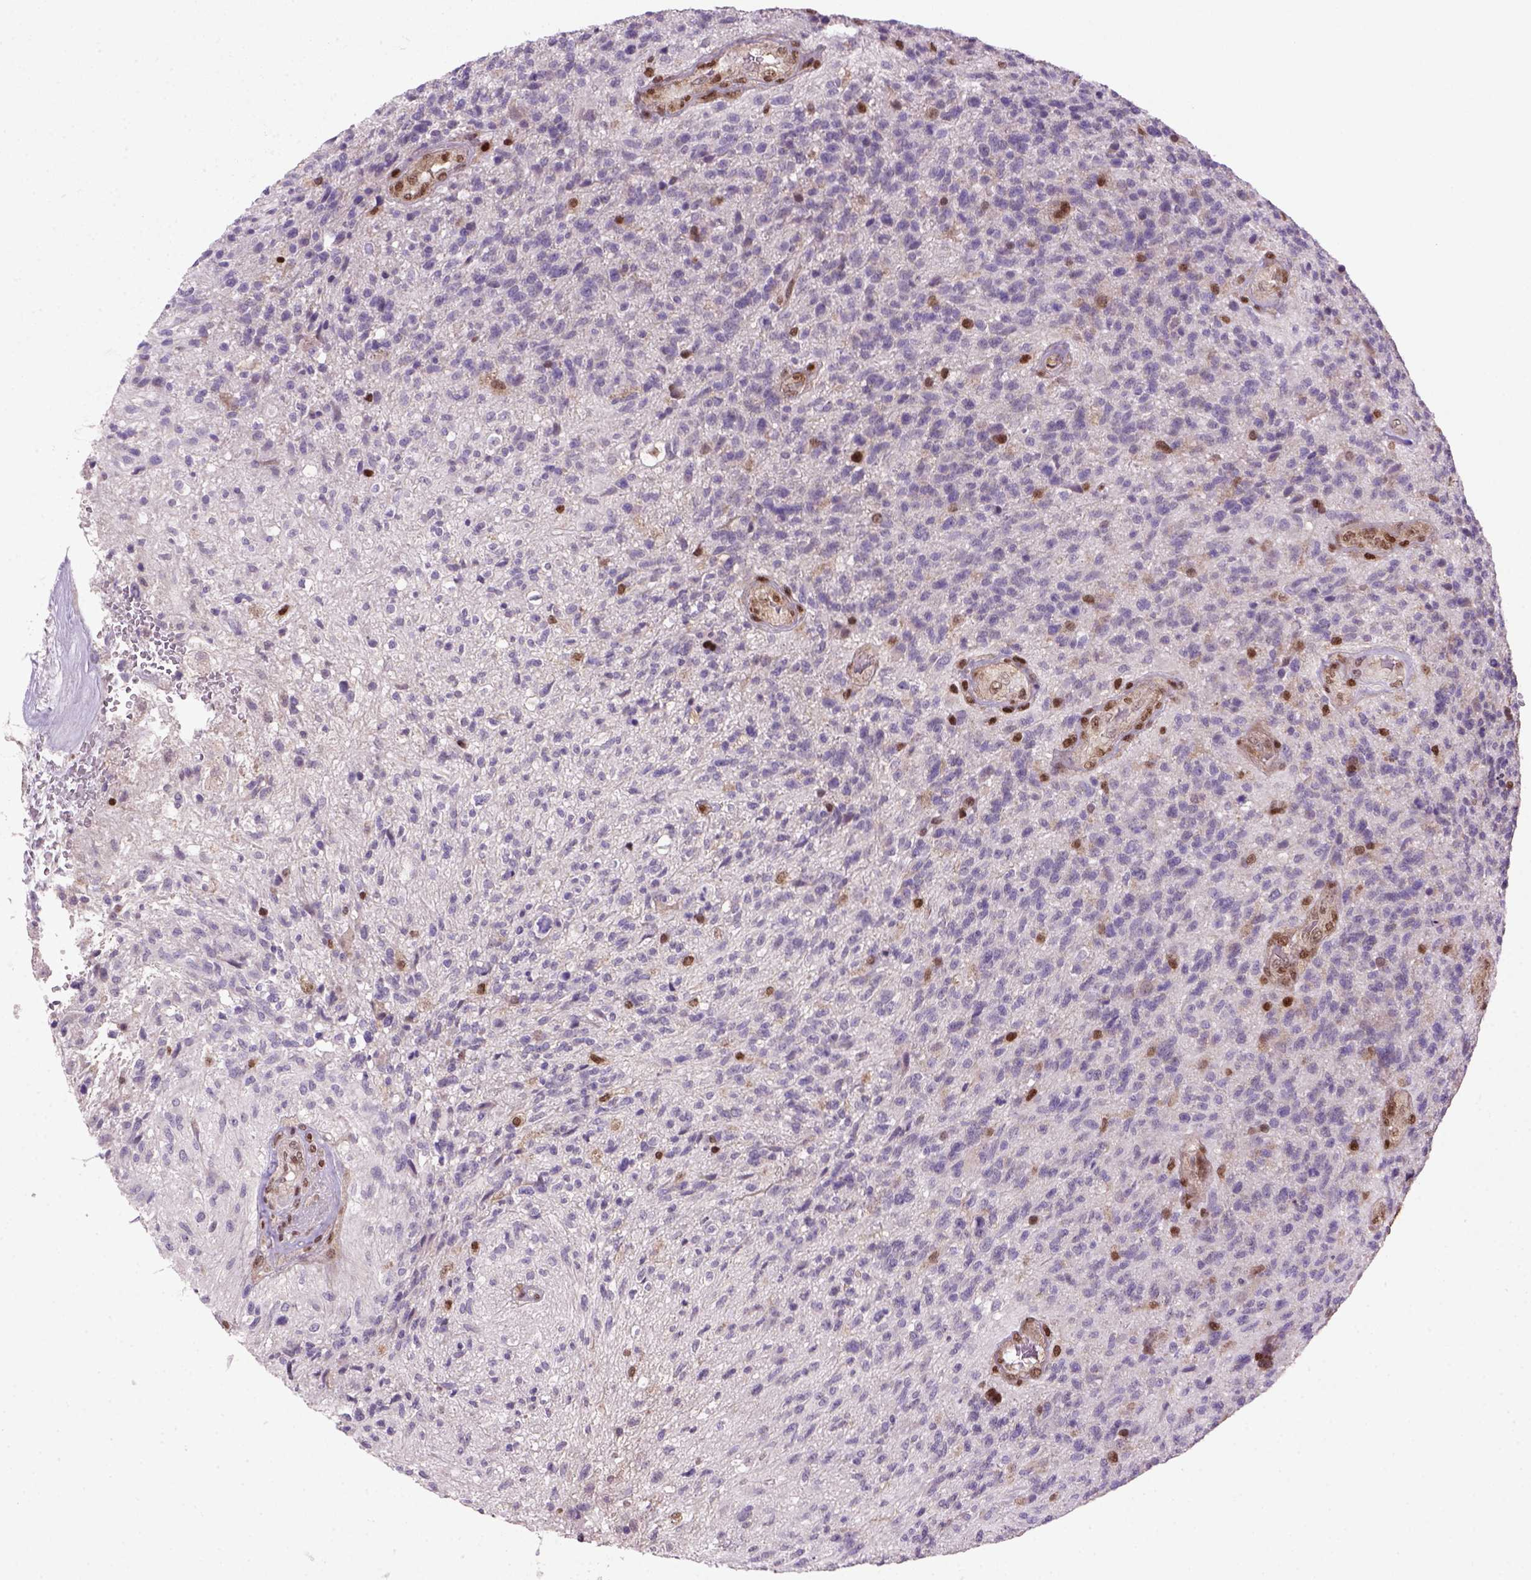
{"staining": {"intensity": "negative", "quantity": "none", "location": "none"}, "tissue": "glioma", "cell_type": "Tumor cells", "image_type": "cancer", "snomed": [{"axis": "morphology", "description": "Glioma, malignant, High grade"}, {"axis": "topography", "description": "Brain"}], "caption": "Immunohistochemical staining of glioma demonstrates no significant staining in tumor cells.", "gene": "MGMT", "patient": {"sex": "male", "age": 56}}